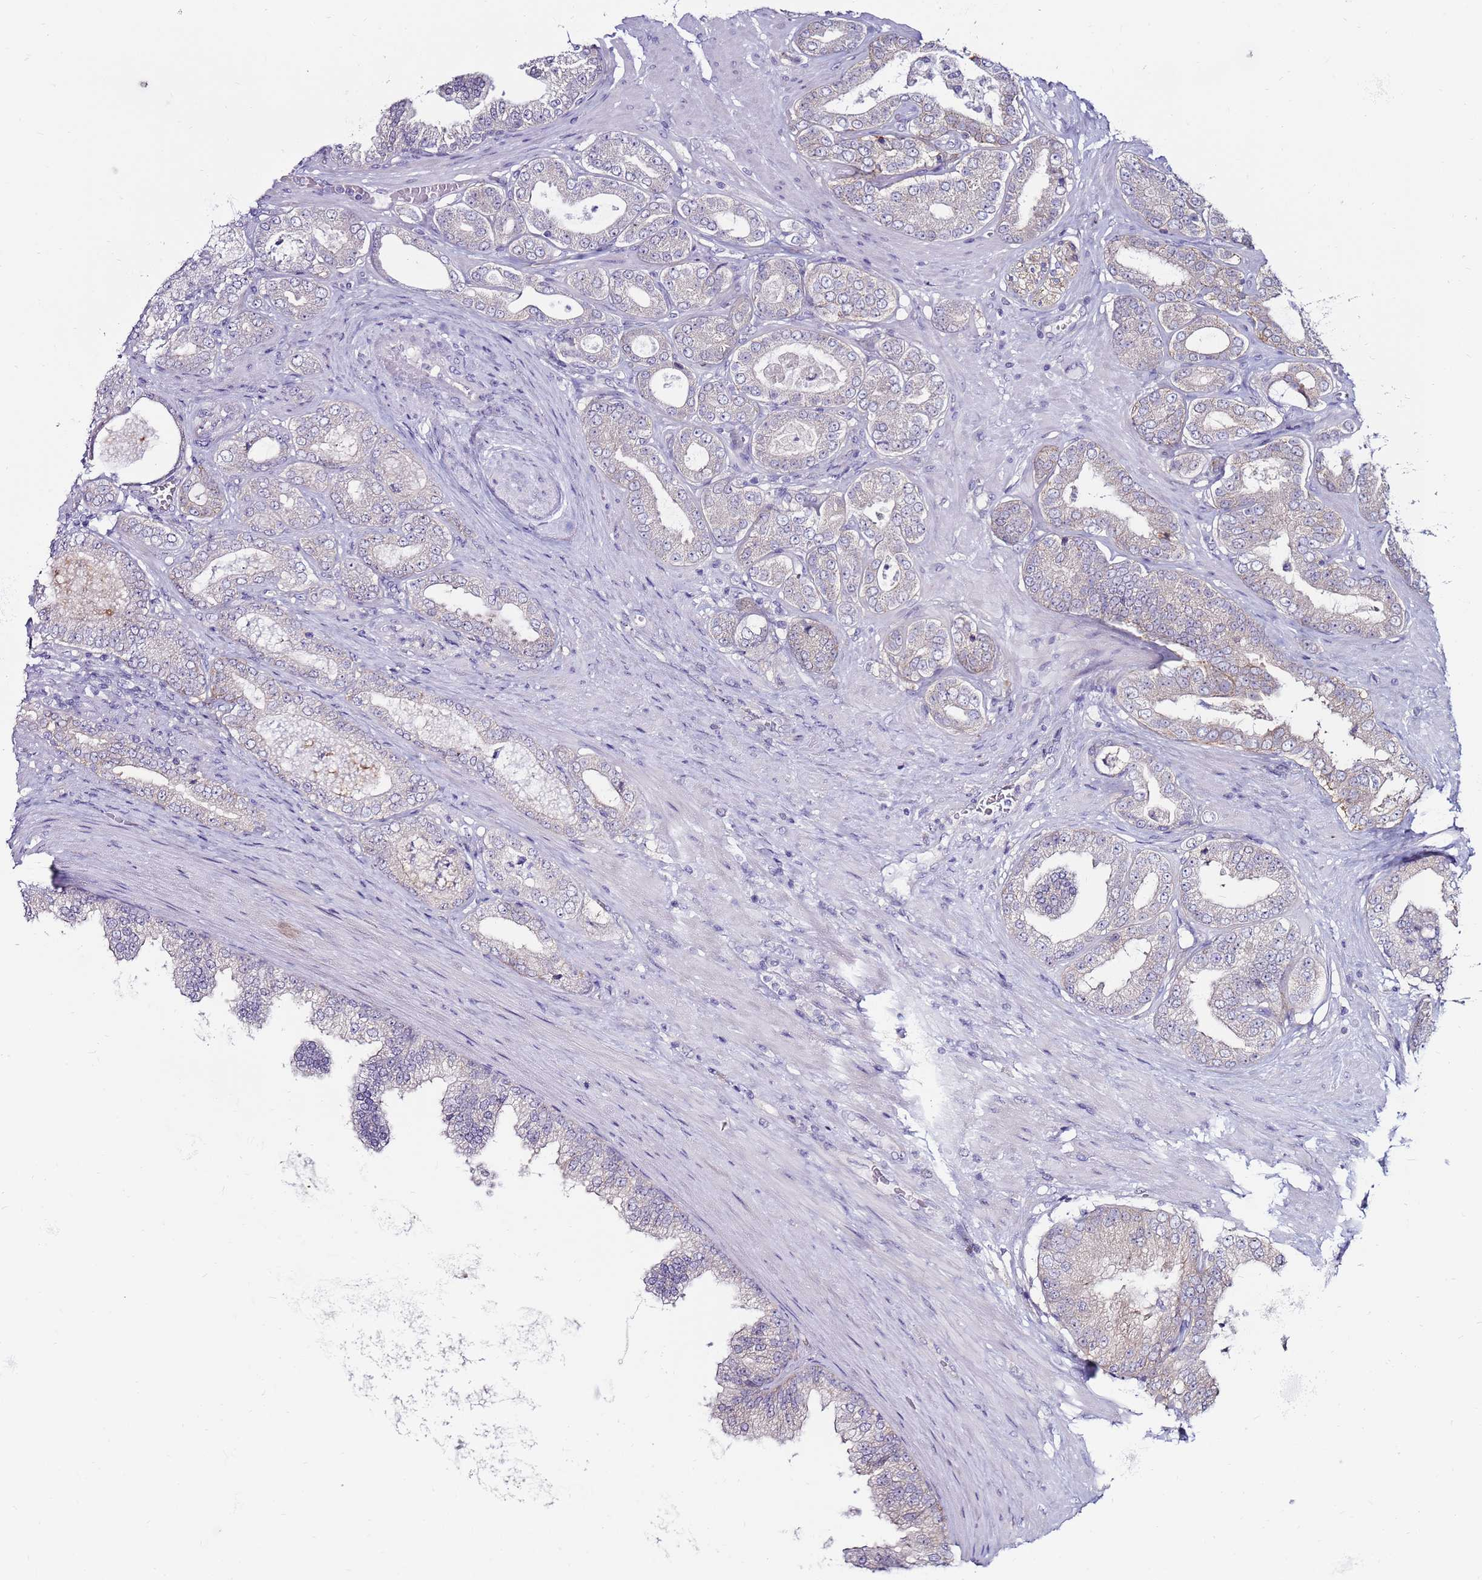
{"staining": {"intensity": "negative", "quantity": "none", "location": "none"}, "tissue": "prostate cancer", "cell_type": "Tumor cells", "image_type": "cancer", "snomed": [{"axis": "morphology", "description": "Adenocarcinoma, Low grade"}, {"axis": "topography", "description": "Prostate"}], "caption": "Immunohistochemical staining of prostate cancer exhibits no significant staining in tumor cells.", "gene": "GPN3", "patient": {"sex": "male", "age": 63}}